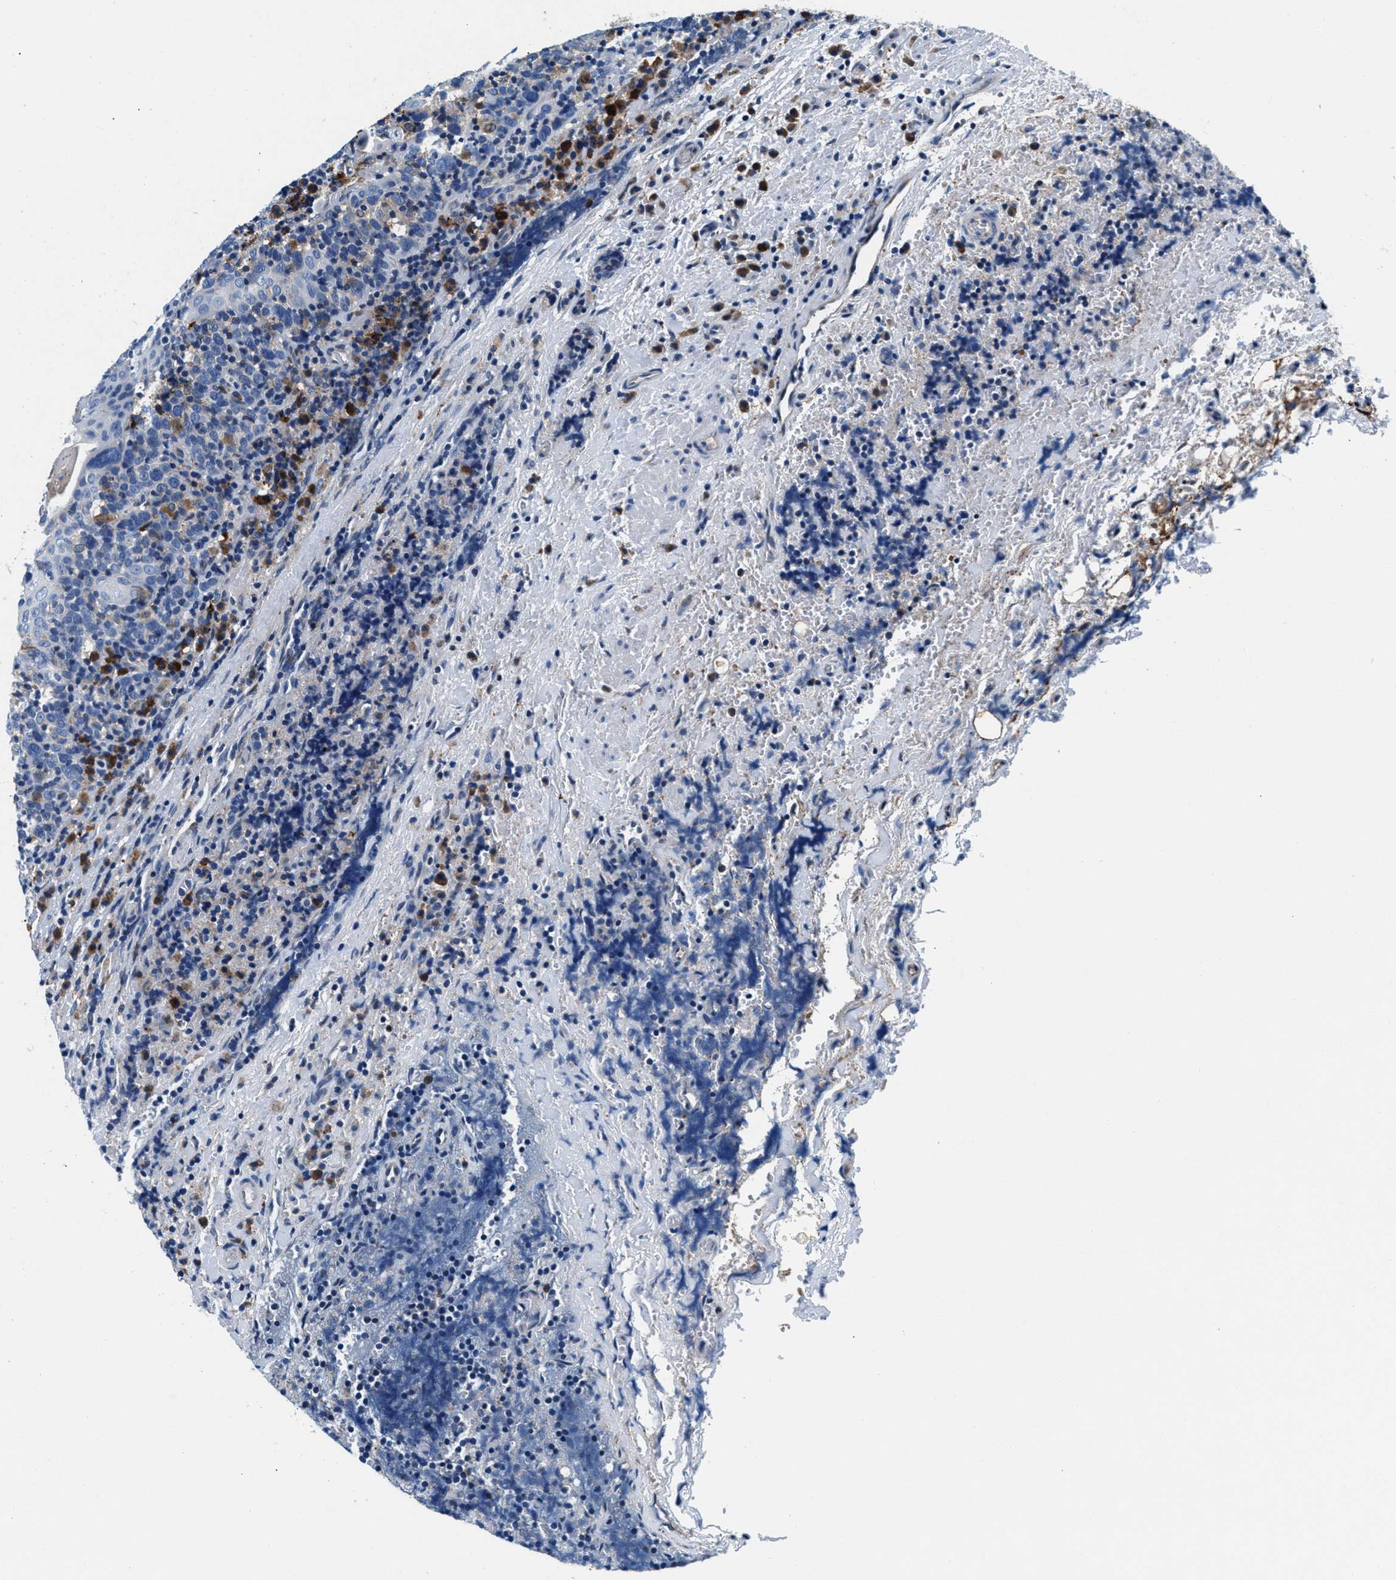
{"staining": {"intensity": "negative", "quantity": "none", "location": "none"}, "tissue": "head and neck cancer", "cell_type": "Tumor cells", "image_type": "cancer", "snomed": [{"axis": "morphology", "description": "Squamous cell carcinoma, NOS"}, {"axis": "morphology", "description": "Squamous cell carcinoma, metastatic, NOS"}, {"axis": "topography", "description": "Lymph node"}, {"axis": "topography", "description": "Head-Neck"}], "caption": "There is no significant staining in tumor cells of metastatic squamous cell carcinoma (head and neck).", "gene": "SLFN11", "patient": {"sex": "male", "age": 62}}